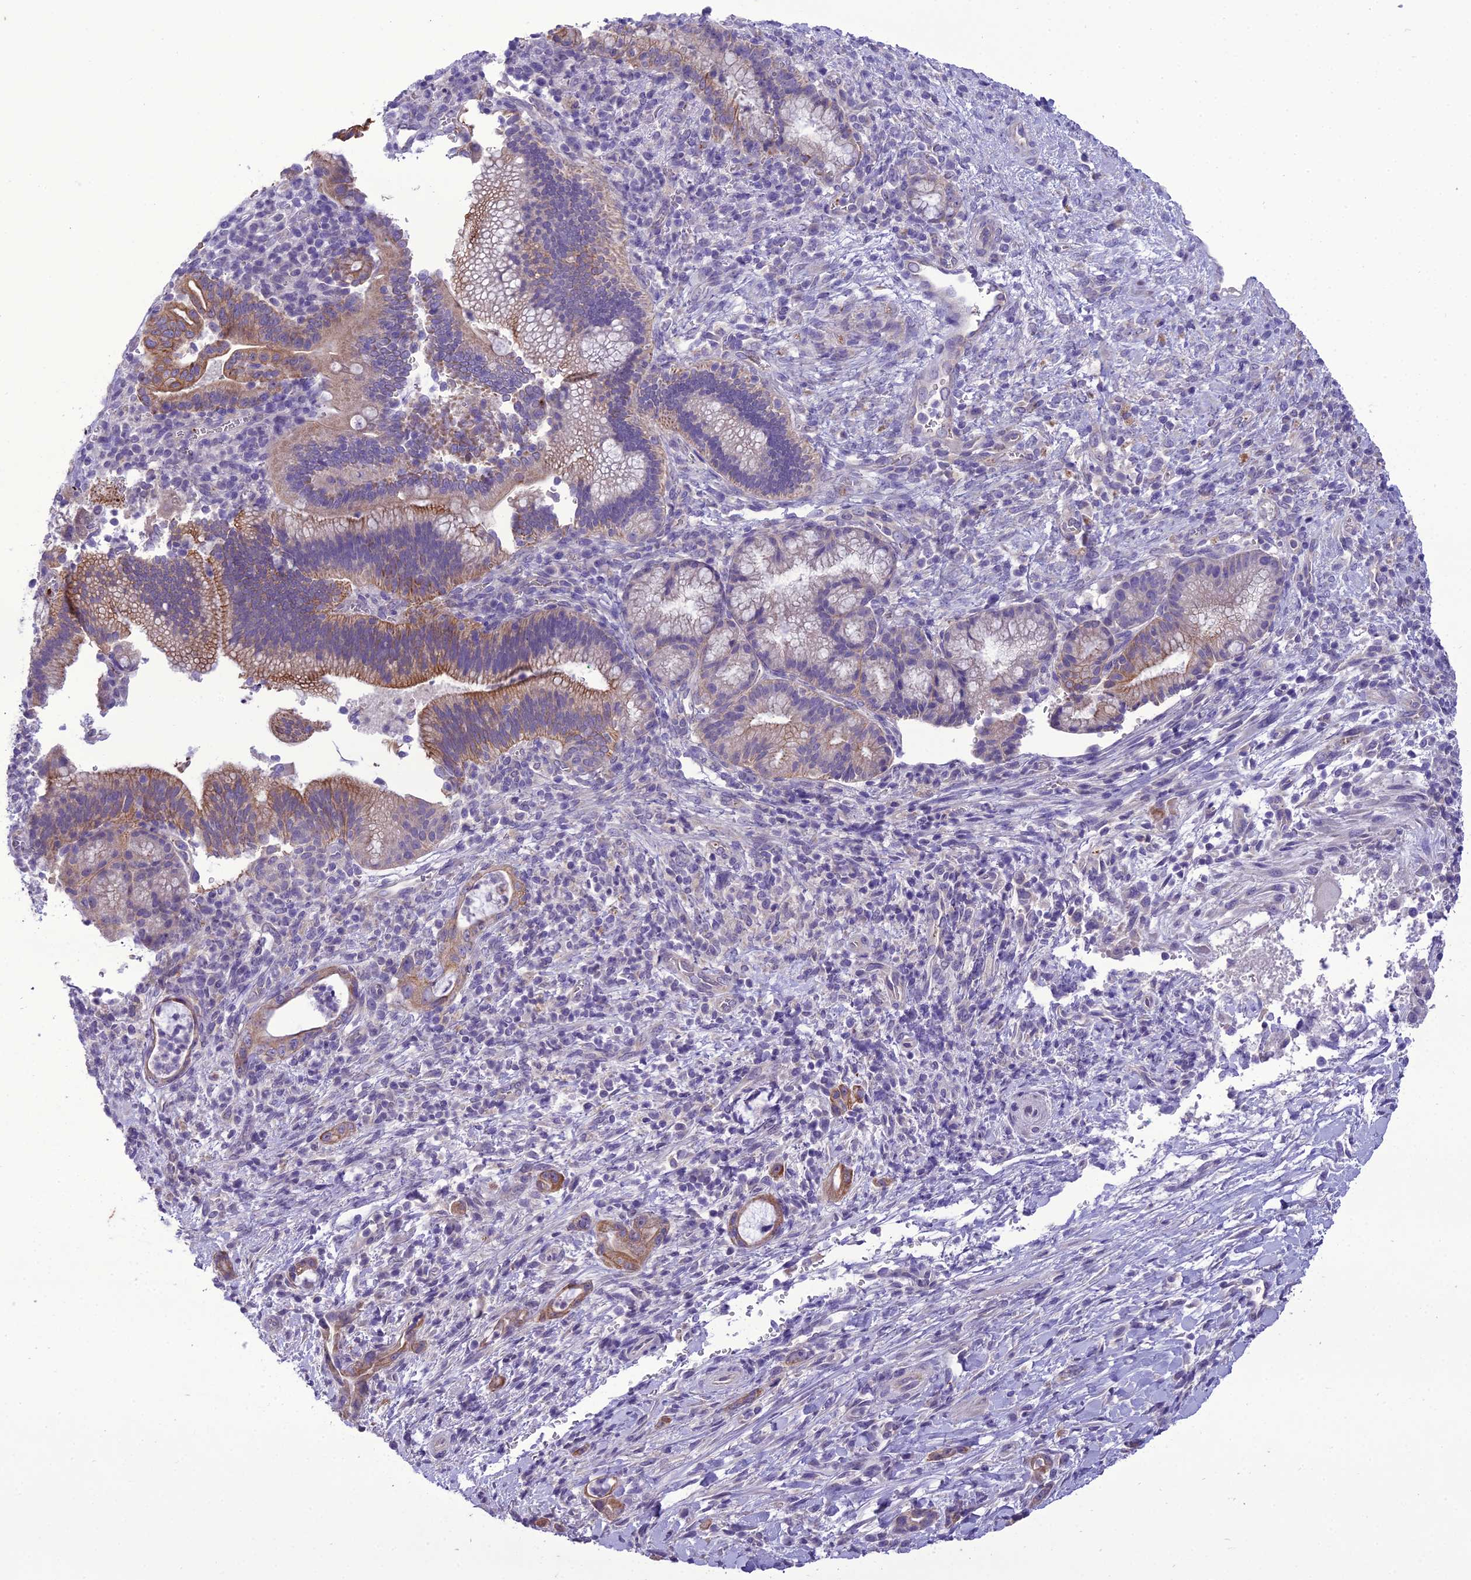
{"staining": {"intensity": "moderate", "quantity": "25%-75%", "location": "cytoplasmic/membranous"}, "tissue": "pancreatic cancer", "cell_type": "Tumor cells", "image_type": "cancer", "snomed": [{"axis": "morphology", "description": "Normal tissue, NOS"}, {"axis": "morphology", "description": "Adenocarcinoma, NOS"}, {"axis": "topography", "description": "Pancreas"}], "caption": "IHC of human adenocarcinoma (pancreatic) exhibits medium levels of moderate cytoplasmic/membranous expression in approximately 25%-75% of tumor cells.", "gene": "SCRT1", "patient": {"sex": "female", "age": 55}}